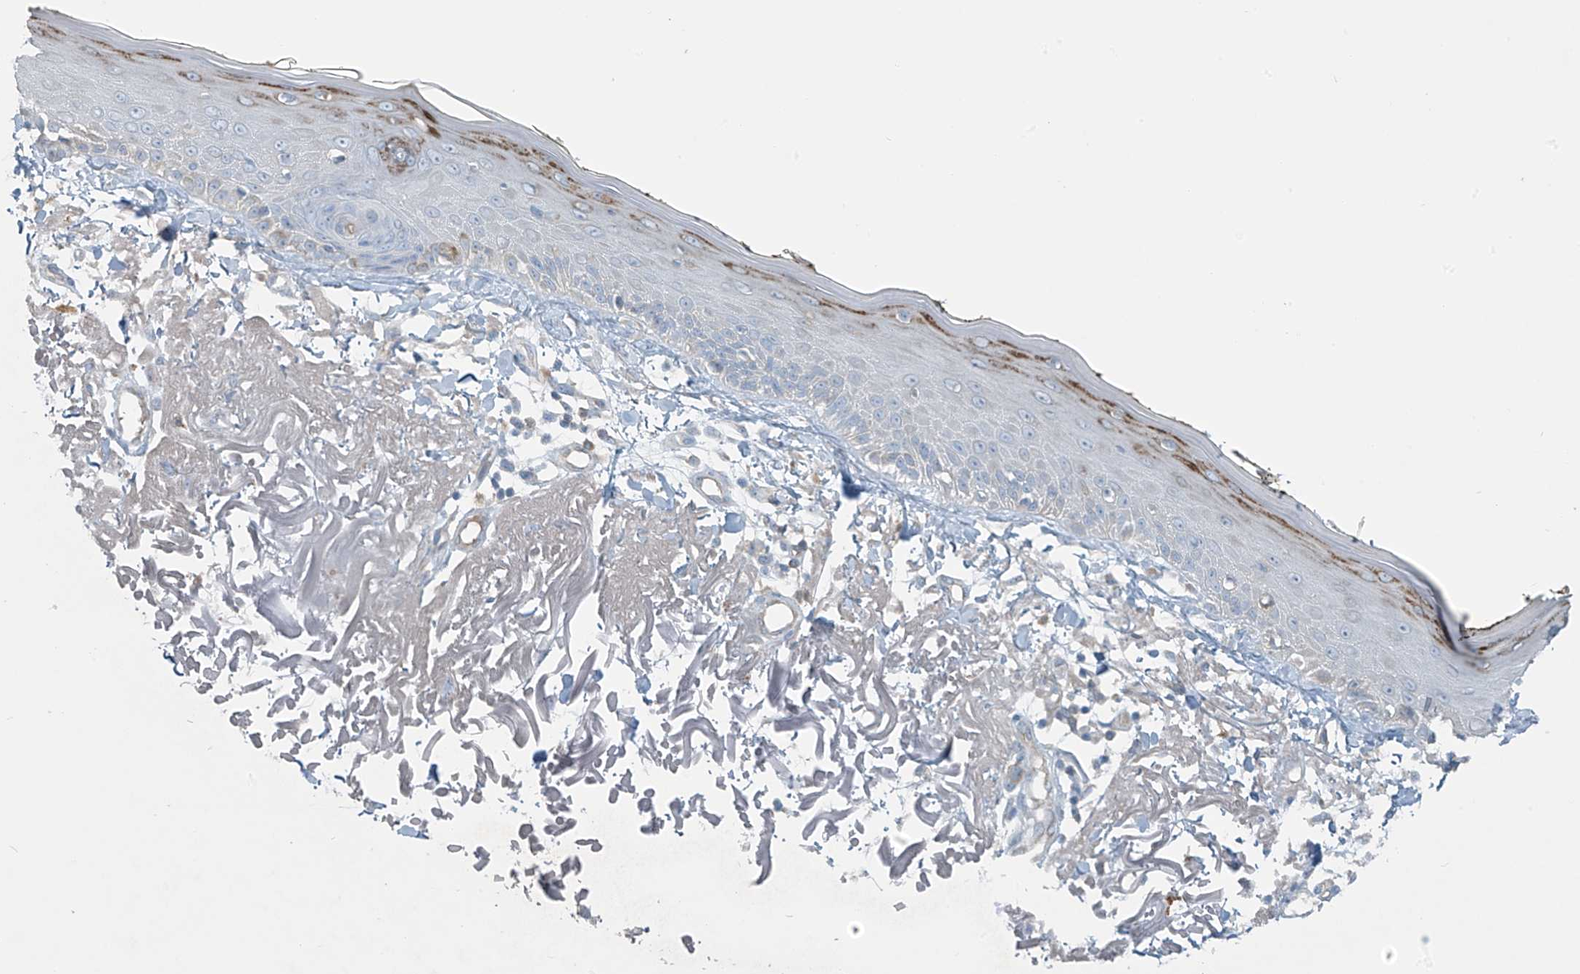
{"staining": {"intensity": "negative", "quantity": "none", "location": "none"}, "tissue": "skin", "cell_type": "Fibroblasts", "image_type": "normal", "snomed": [{"axis": "morphology", "description": "Normal tissue, NOS"}, {"axis": "topography", "description": "Skin"}, {"axis": "topography", "description": "Skeletal muscle"}], "caption": "The immunohistochemistry photomicrograph has no significant expression in fibroblasts of skin. Nuclei are stained in blue.", "gene": "FAM131C", "patient": {"sex": "male", "age": 83}}